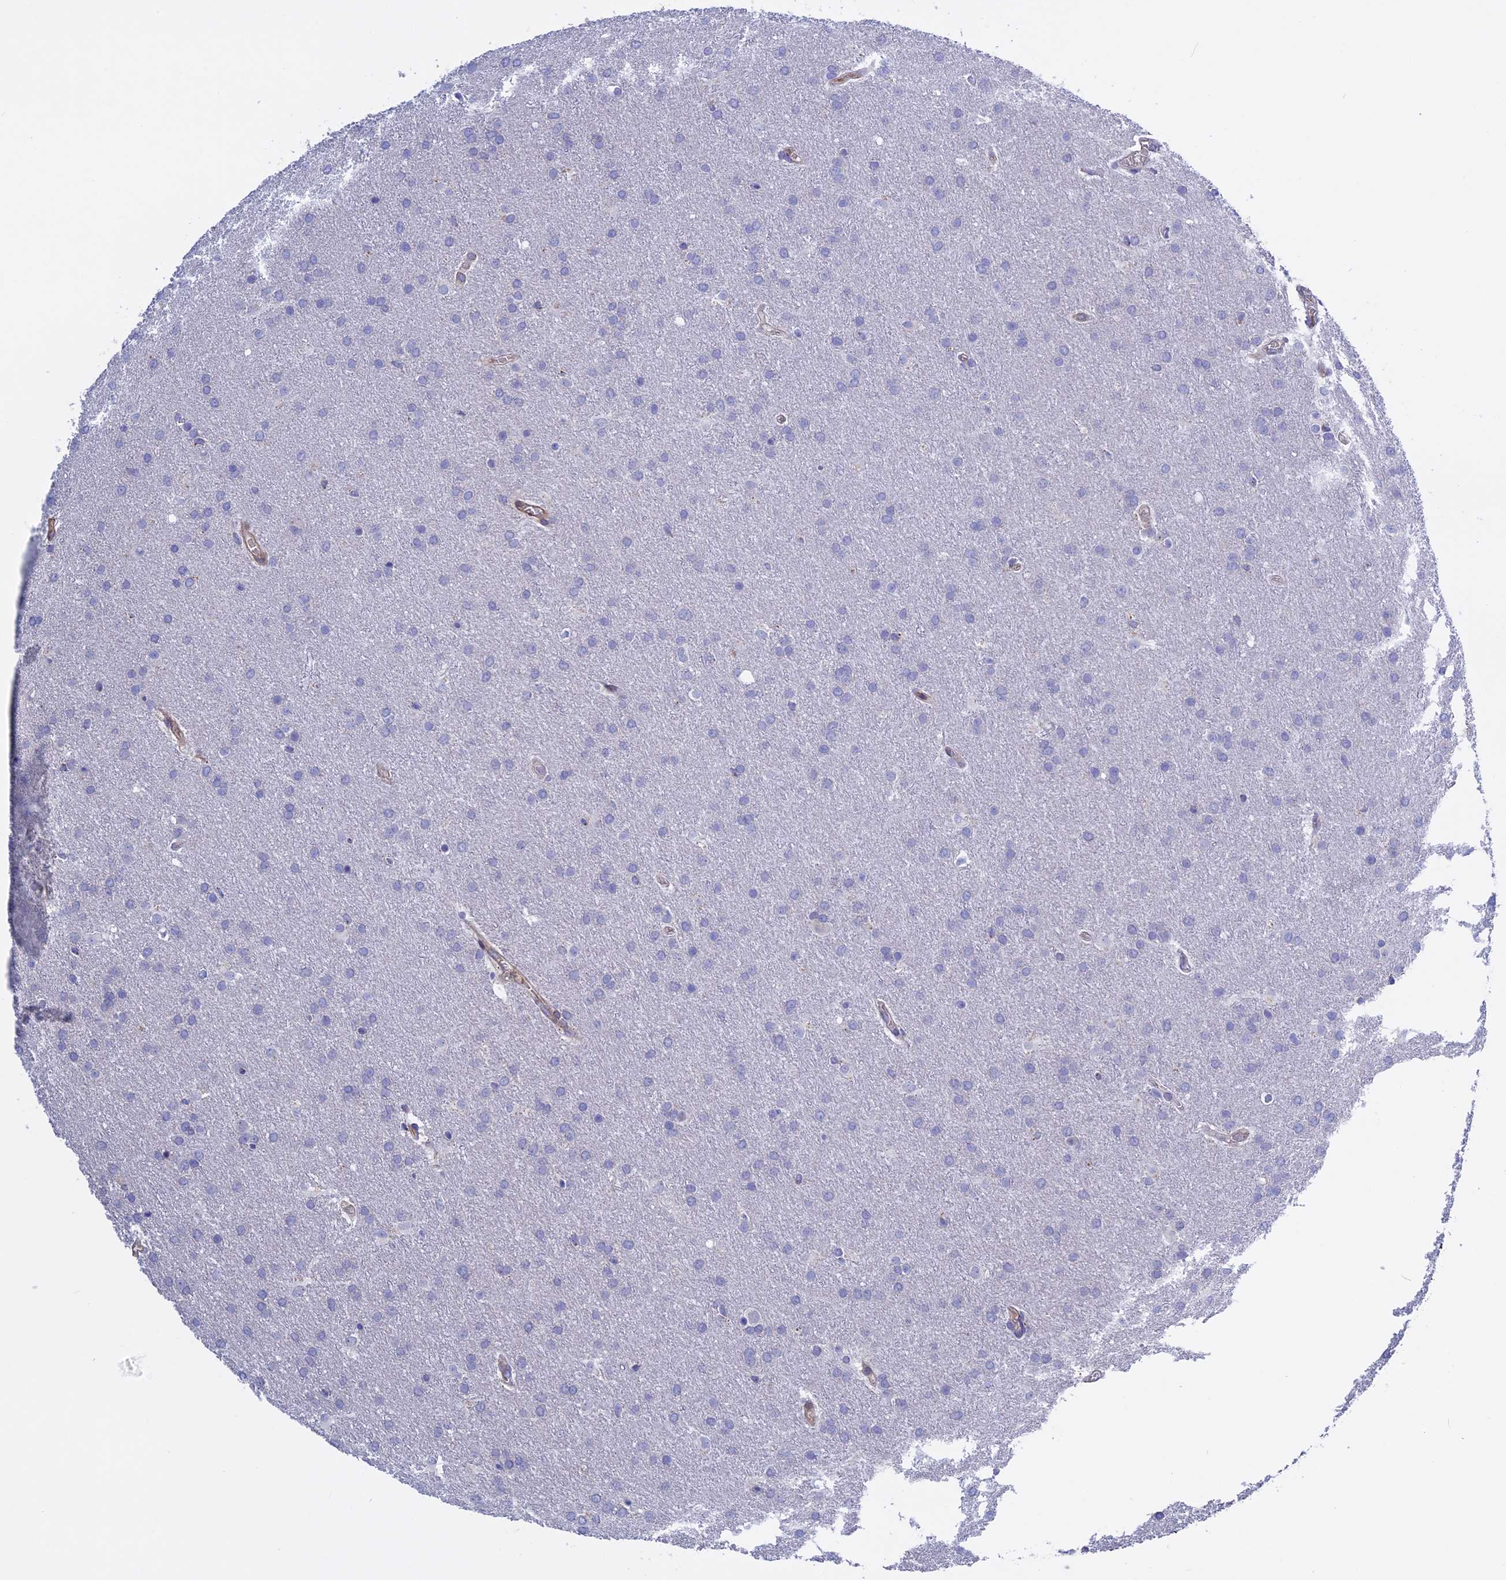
{"staining": {"intensity": "negative", "quantity": "none", "location": "none"}, "tissue": "glioma", "cell_type": "Tumor cells", "image_type": "cancer", "snomed": [{"axis": "morphology", "description": "Glioma, malignant, Low grade"}, {"axis": "topography", "description": "Brain"}], "caption": "Immunohistochemistry (IHC) micrograph of neoplastic tissue: low-grade glioma (malignant) stained with DAB (3,3'-diaminobenzidine) reveals no significant protein staining in tumor cells.", "gene": "LYPD5", "patient": {"sex": "female", "age": 32}}